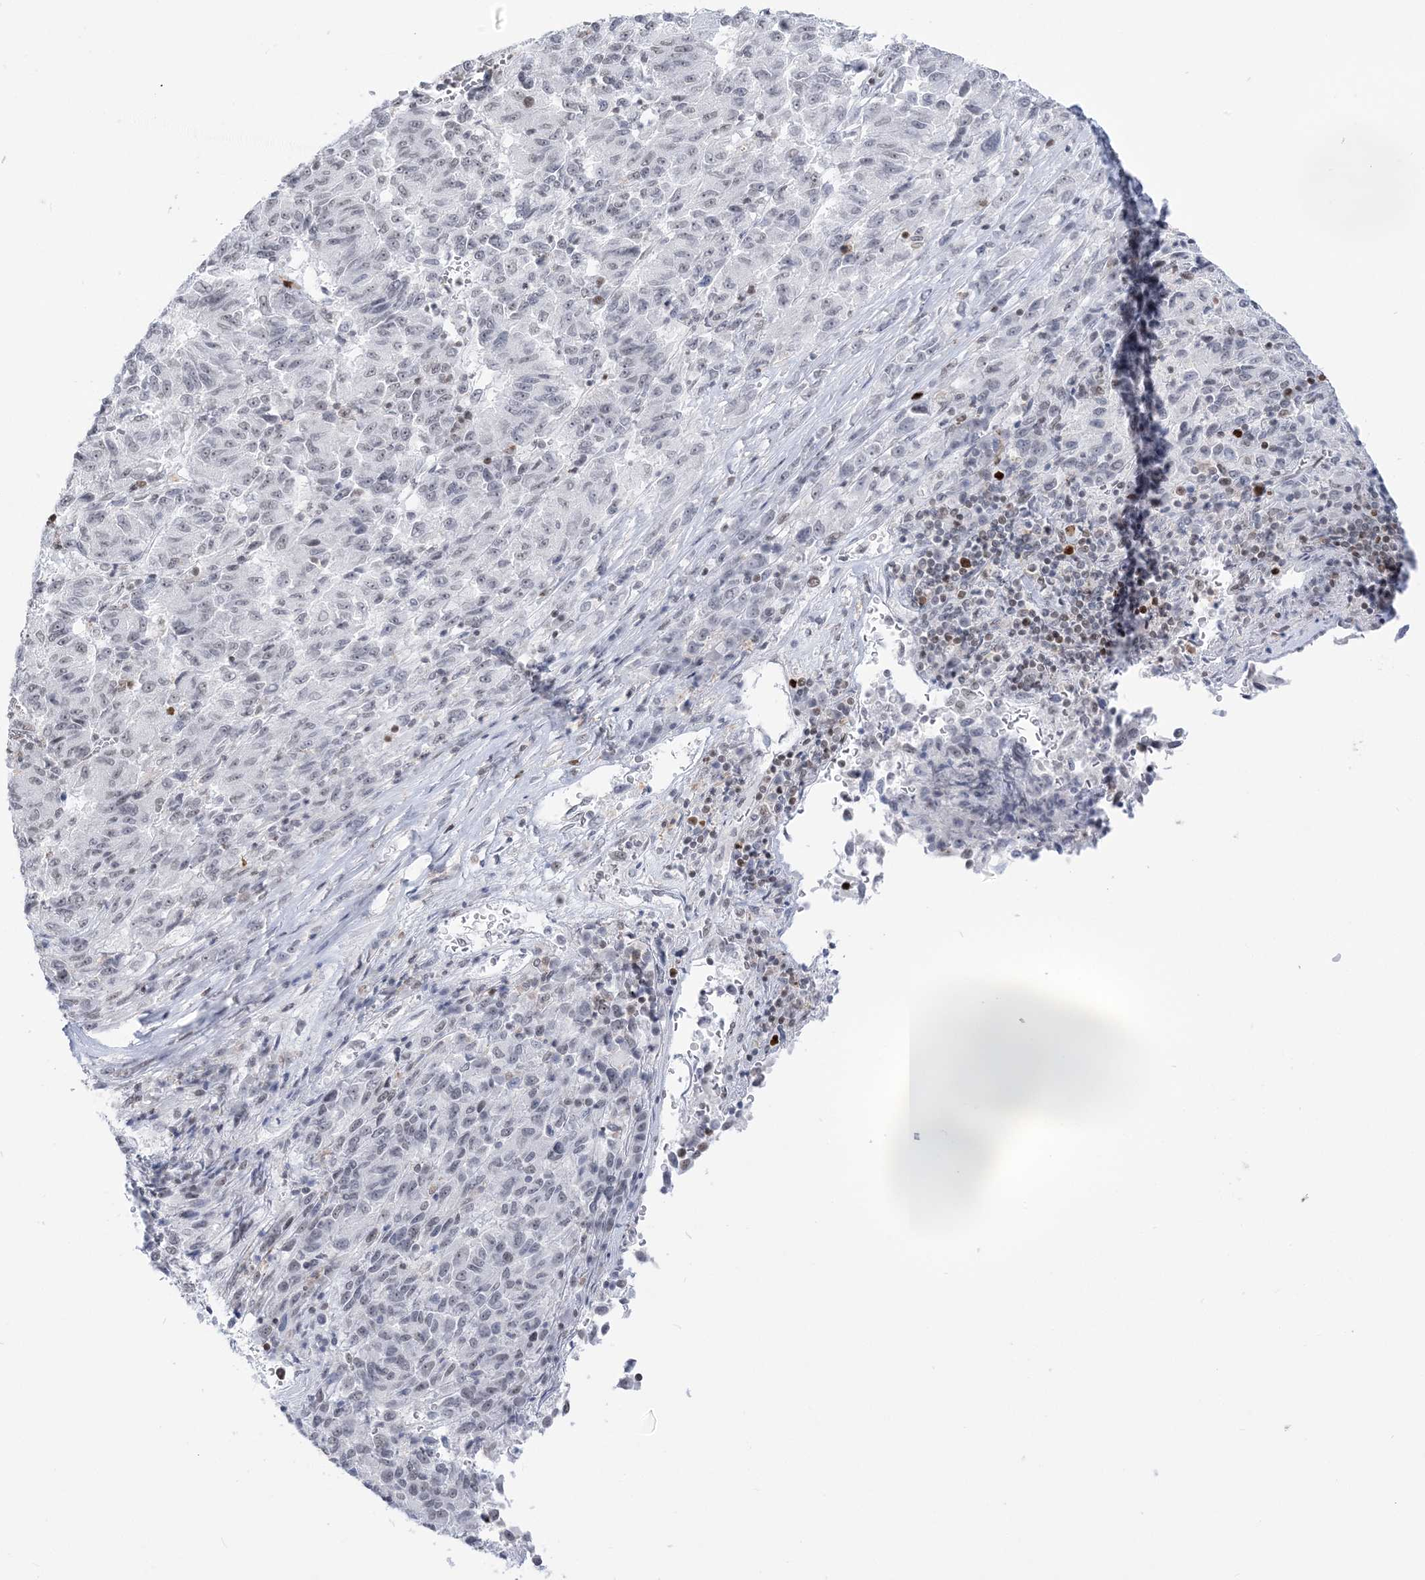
{"staining": {"intensity": "negative", "quantity": "none", "location": "none"}, "tissue": "melanoma", "cell_type": "Tumor cells", "image_type": "cancer", "snomed": [{"axis": "morphology", "description": "Malignant melanoma, Metastatic site"}, {"axis": "topography", "description": "Lung"}], "caption": "An immunohistochemistry histopathology image of melanoma is shown. There is no staining in tumor cells of melanoma. (DAB immunohistochemistry, high magnification).", "gene": "DDX21", "patient": {"sex": "male", "age": 64}}